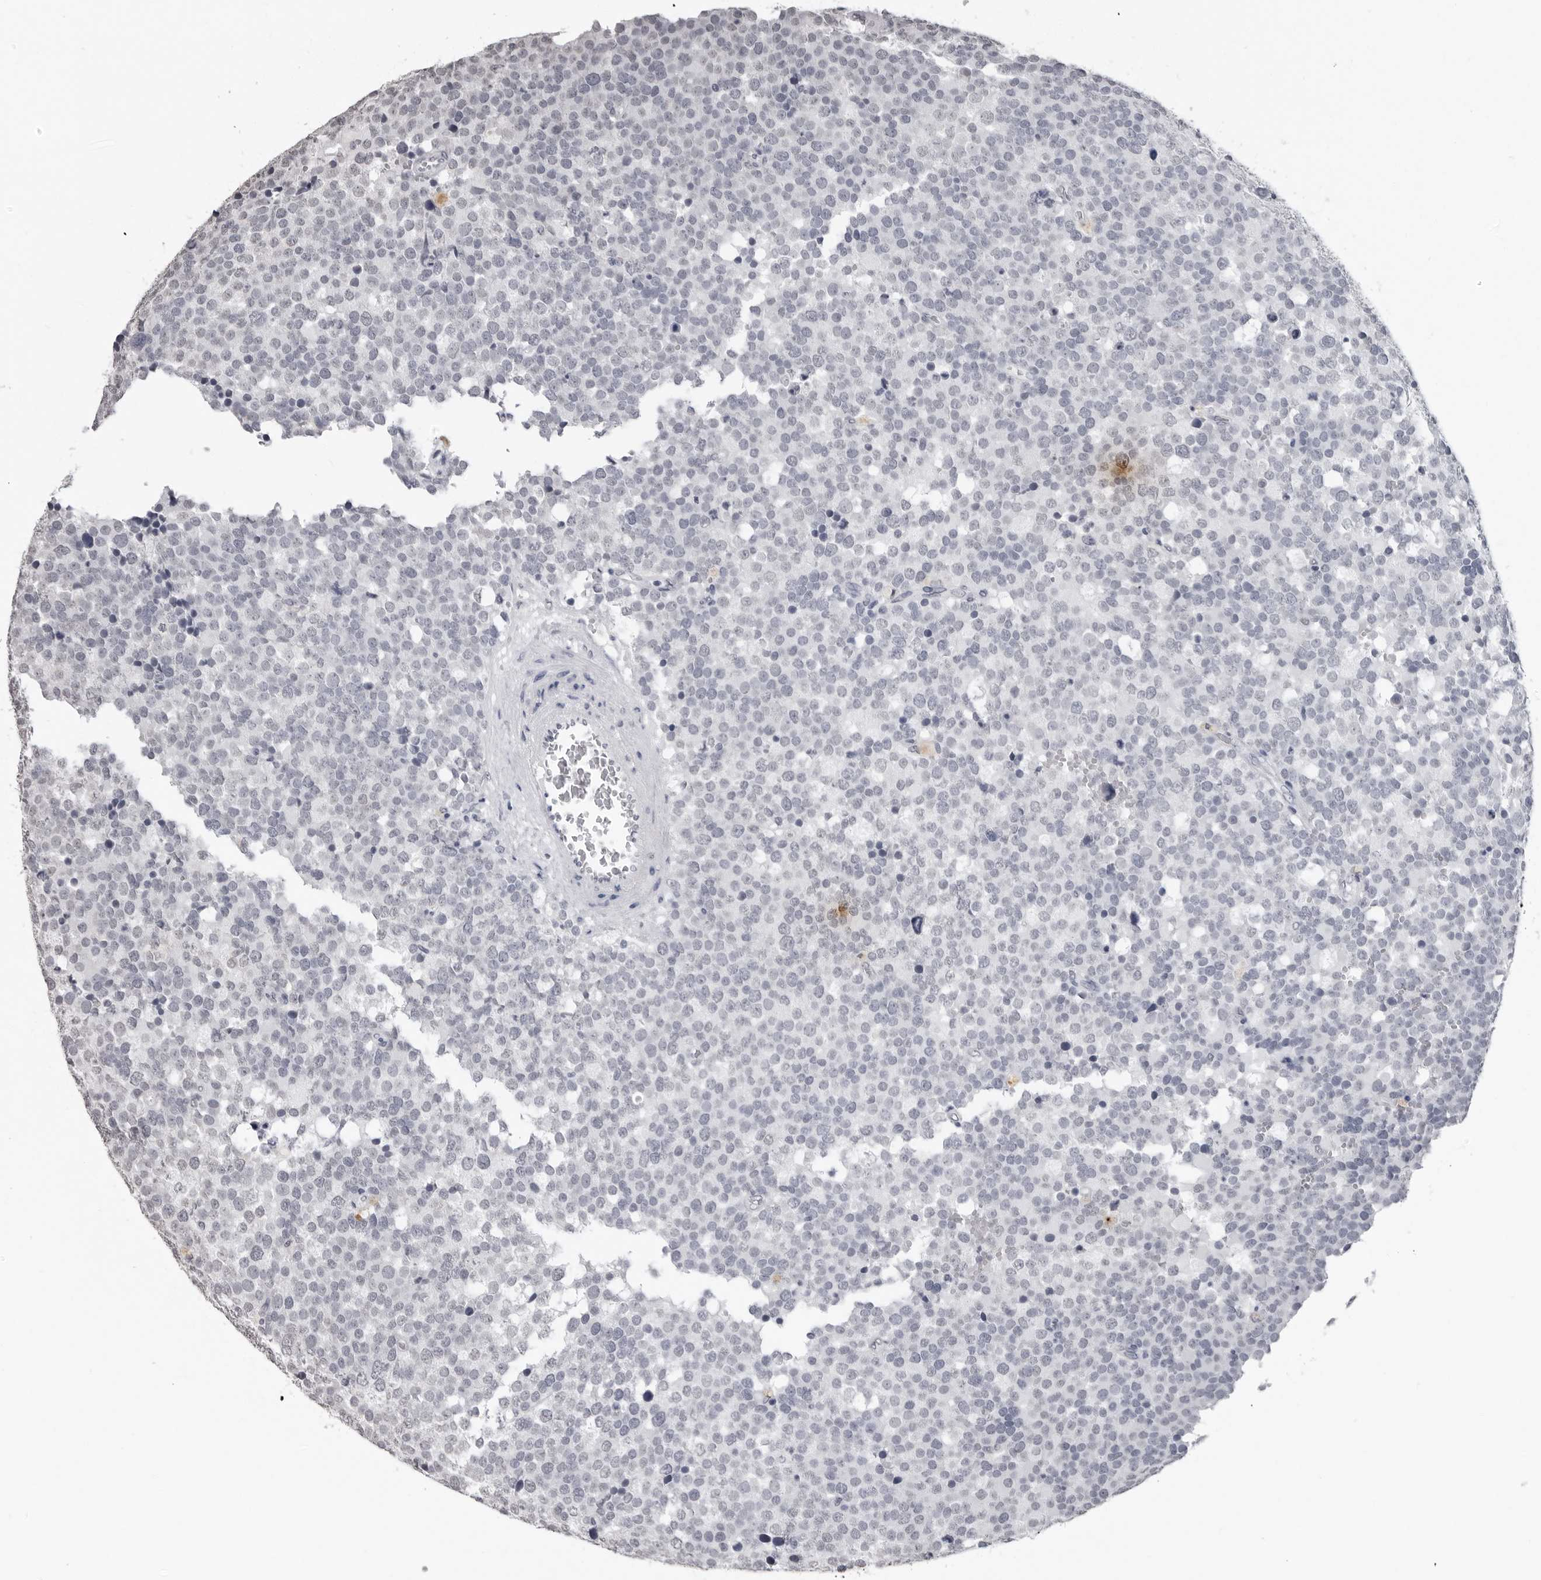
{"staining": {"intensity": "negative", "quantity": "none", "location": "none"}, "tissue": "testis cancer", "cell_type": "Tumor cells", "image_type": "cancer", "snomed": [{"axis": "morphology", "description": "Seminoma, NOS"}, {"axis": "topography", "description": "Testis"}], "caption": "DAB (3,3'-diaminobenzidine) immunohistochemical staining of human testis cancer (seminoma) exhibits no significant staining in tumor cells. The staining was performed using DAB to visualize the protein expression in brown, while the nuclei were stained in blue with hematoxylin (Magnification: 20x).", "gene": "HEPACAM", "patient": {"sex": "male", "age": 71}}